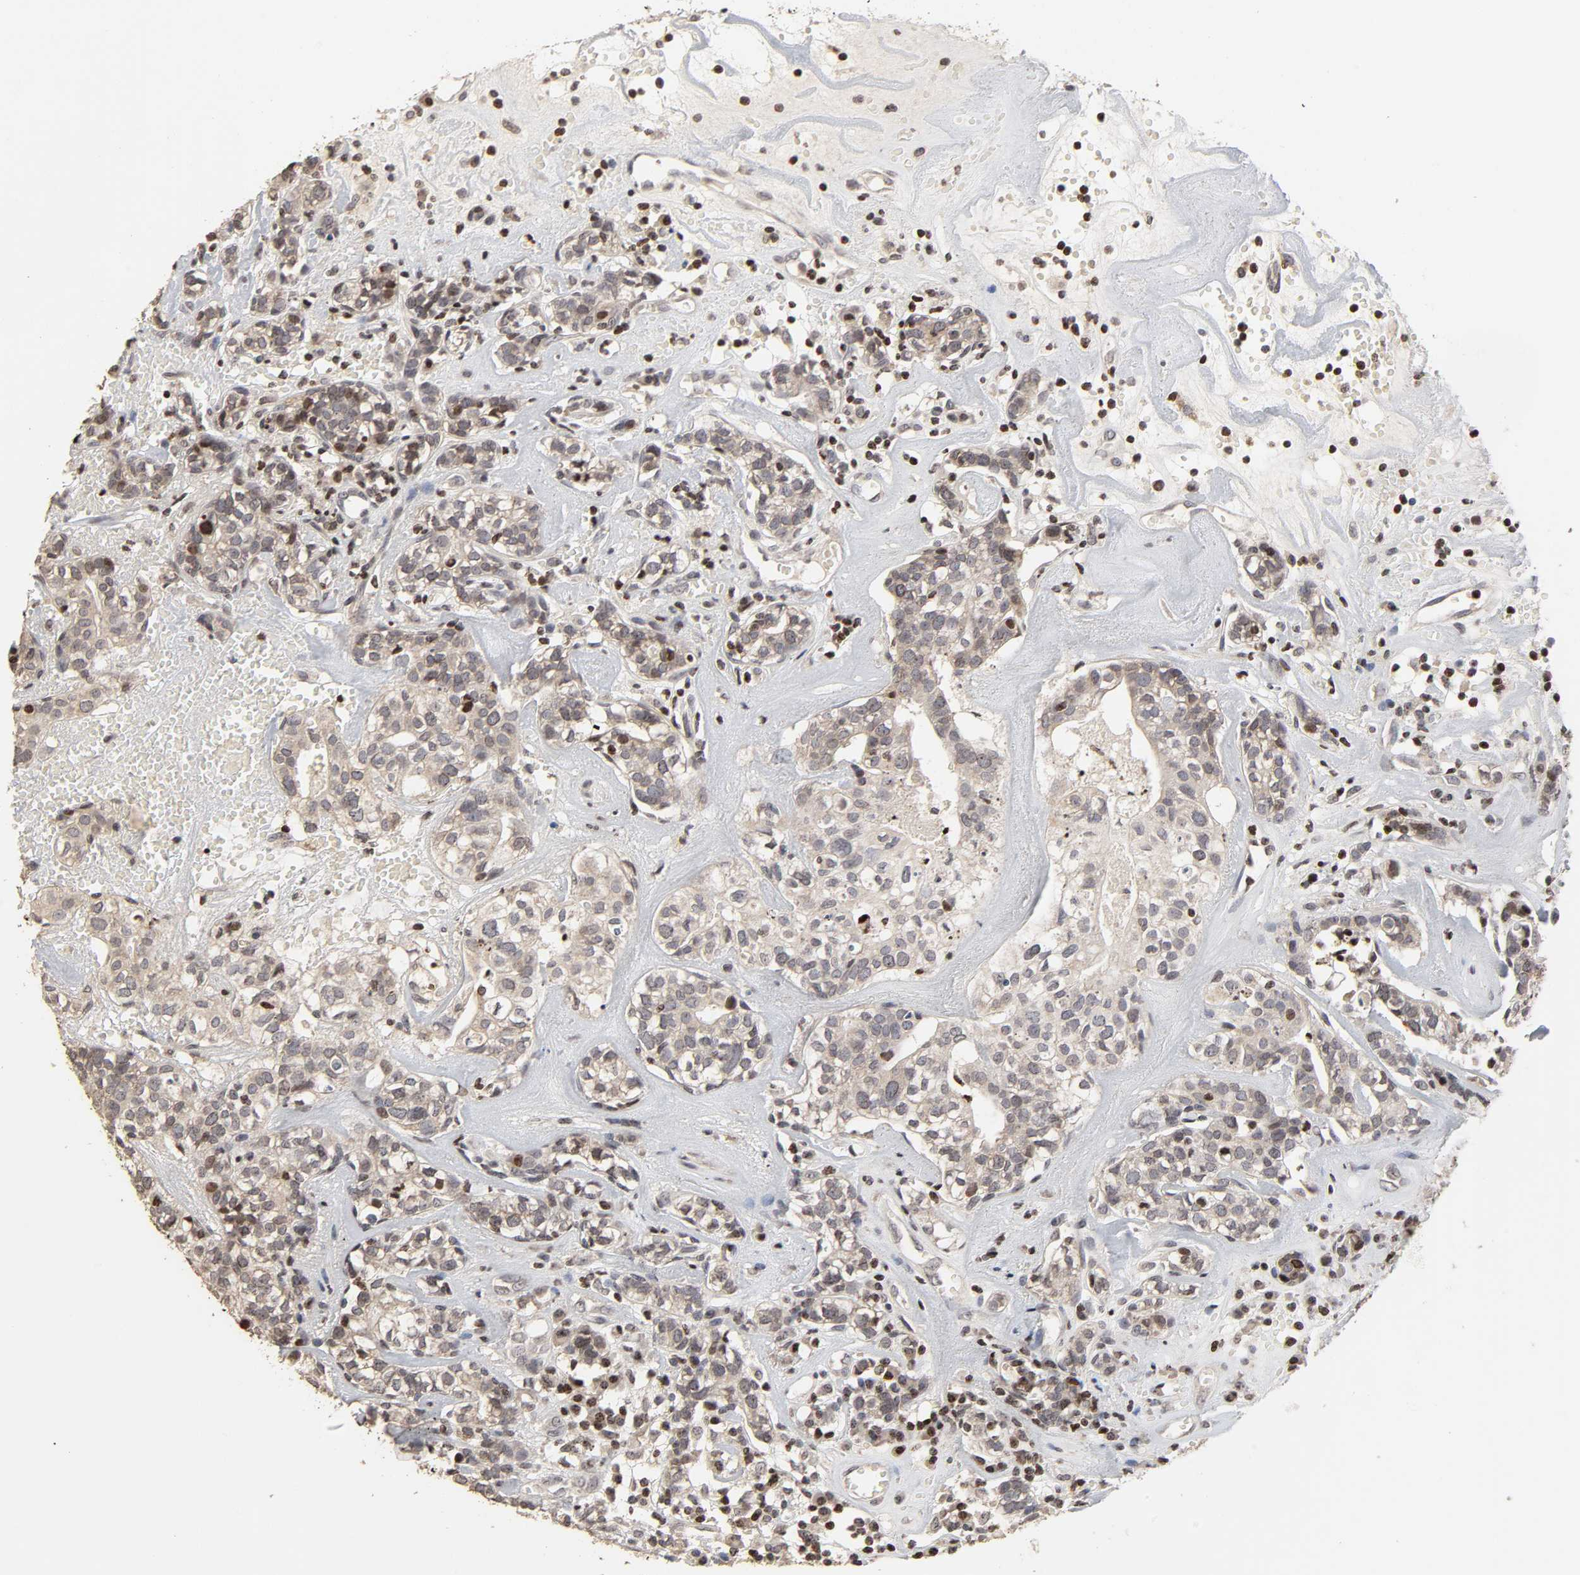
{"staining": {"intensity": "weak", "quantity": ">75%", "location": "cytoplasmic/membranous"}, "tissue": "head and neck cancer", "cell_type": "Tumor cells", "image_type": "cancer", "snomed": [{"axis": "morphology", "description": "Adenocarcinoma, NOS"}, {"axis": "topography", "description": "Salivary gland"}, {"axis": "topography", "description": "Head-Neck"}], "caption": "IHC staining of head and neck adenocarcinoma, which demonstrates low levels of weak cytoplasmic/membranous positivity in about >75% of tumor cells indicating weak cytoplasmic/membranous protein expression. The staining was performed using DAB (brown) for protein detection and nuclei were counterstained in hematoxylin (blue).", "gene": "ZNF473", "patient": {"sex": "female", "age": 65}}